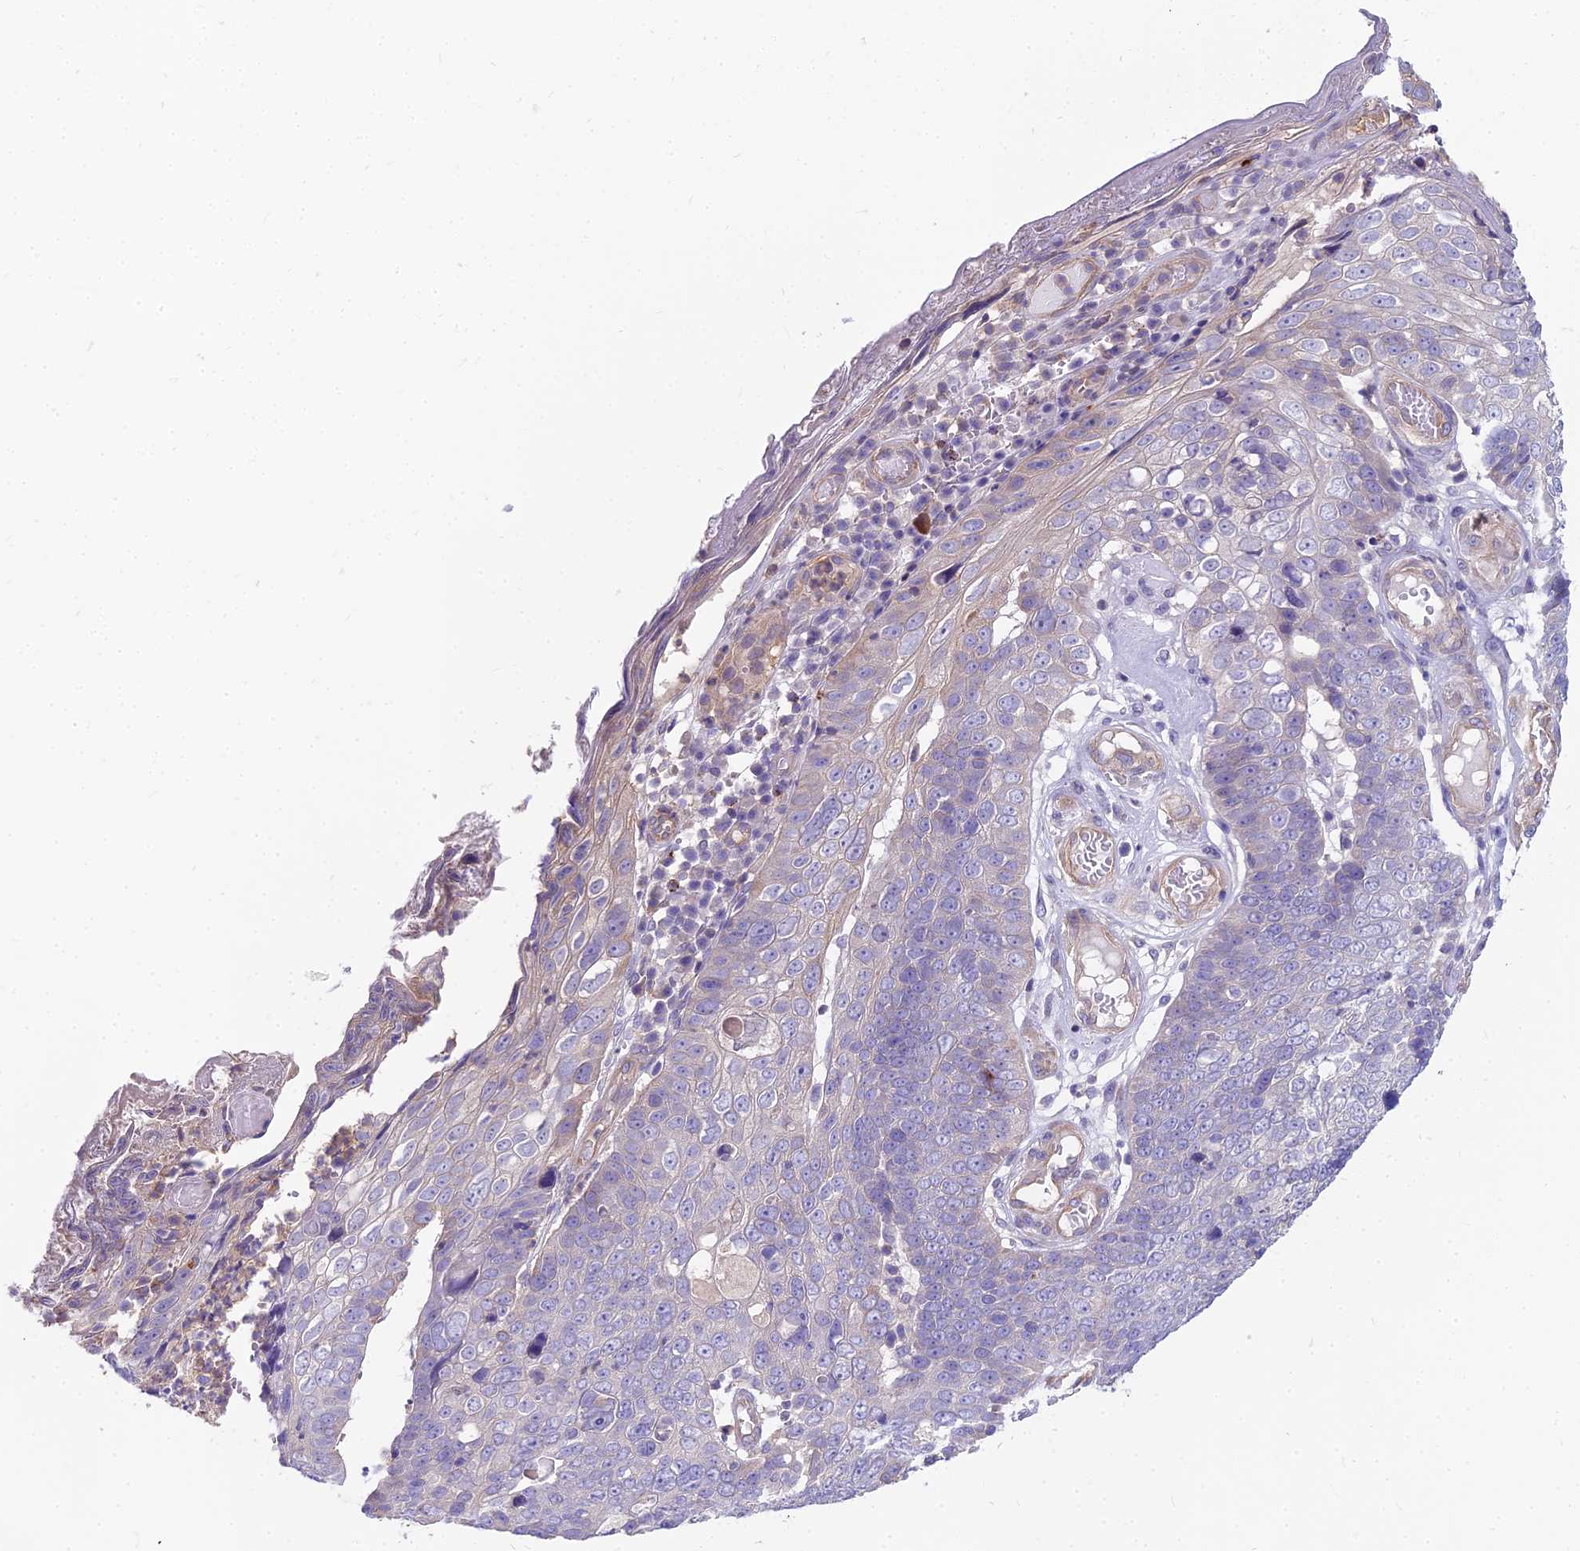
{"staining": {"intensity": "negative", "quantity": "none", "location": "none"}, "tissue": "skin cancer", "cell_type": "Tumor cells", "image_type": "cancer", "snomed": [{"axis": "morphology", "description": "Squamous cell carcinoma, NOS"}, {"axis": "topography", "description": "Skin"}], "caption": "DAB immunohistochemical staining of skin squamous cell carcinoma exhibits no significant positivity in tumor cells.", "gene": "HLA-DOA", "patient": {"sex": "male", "age": 71}}